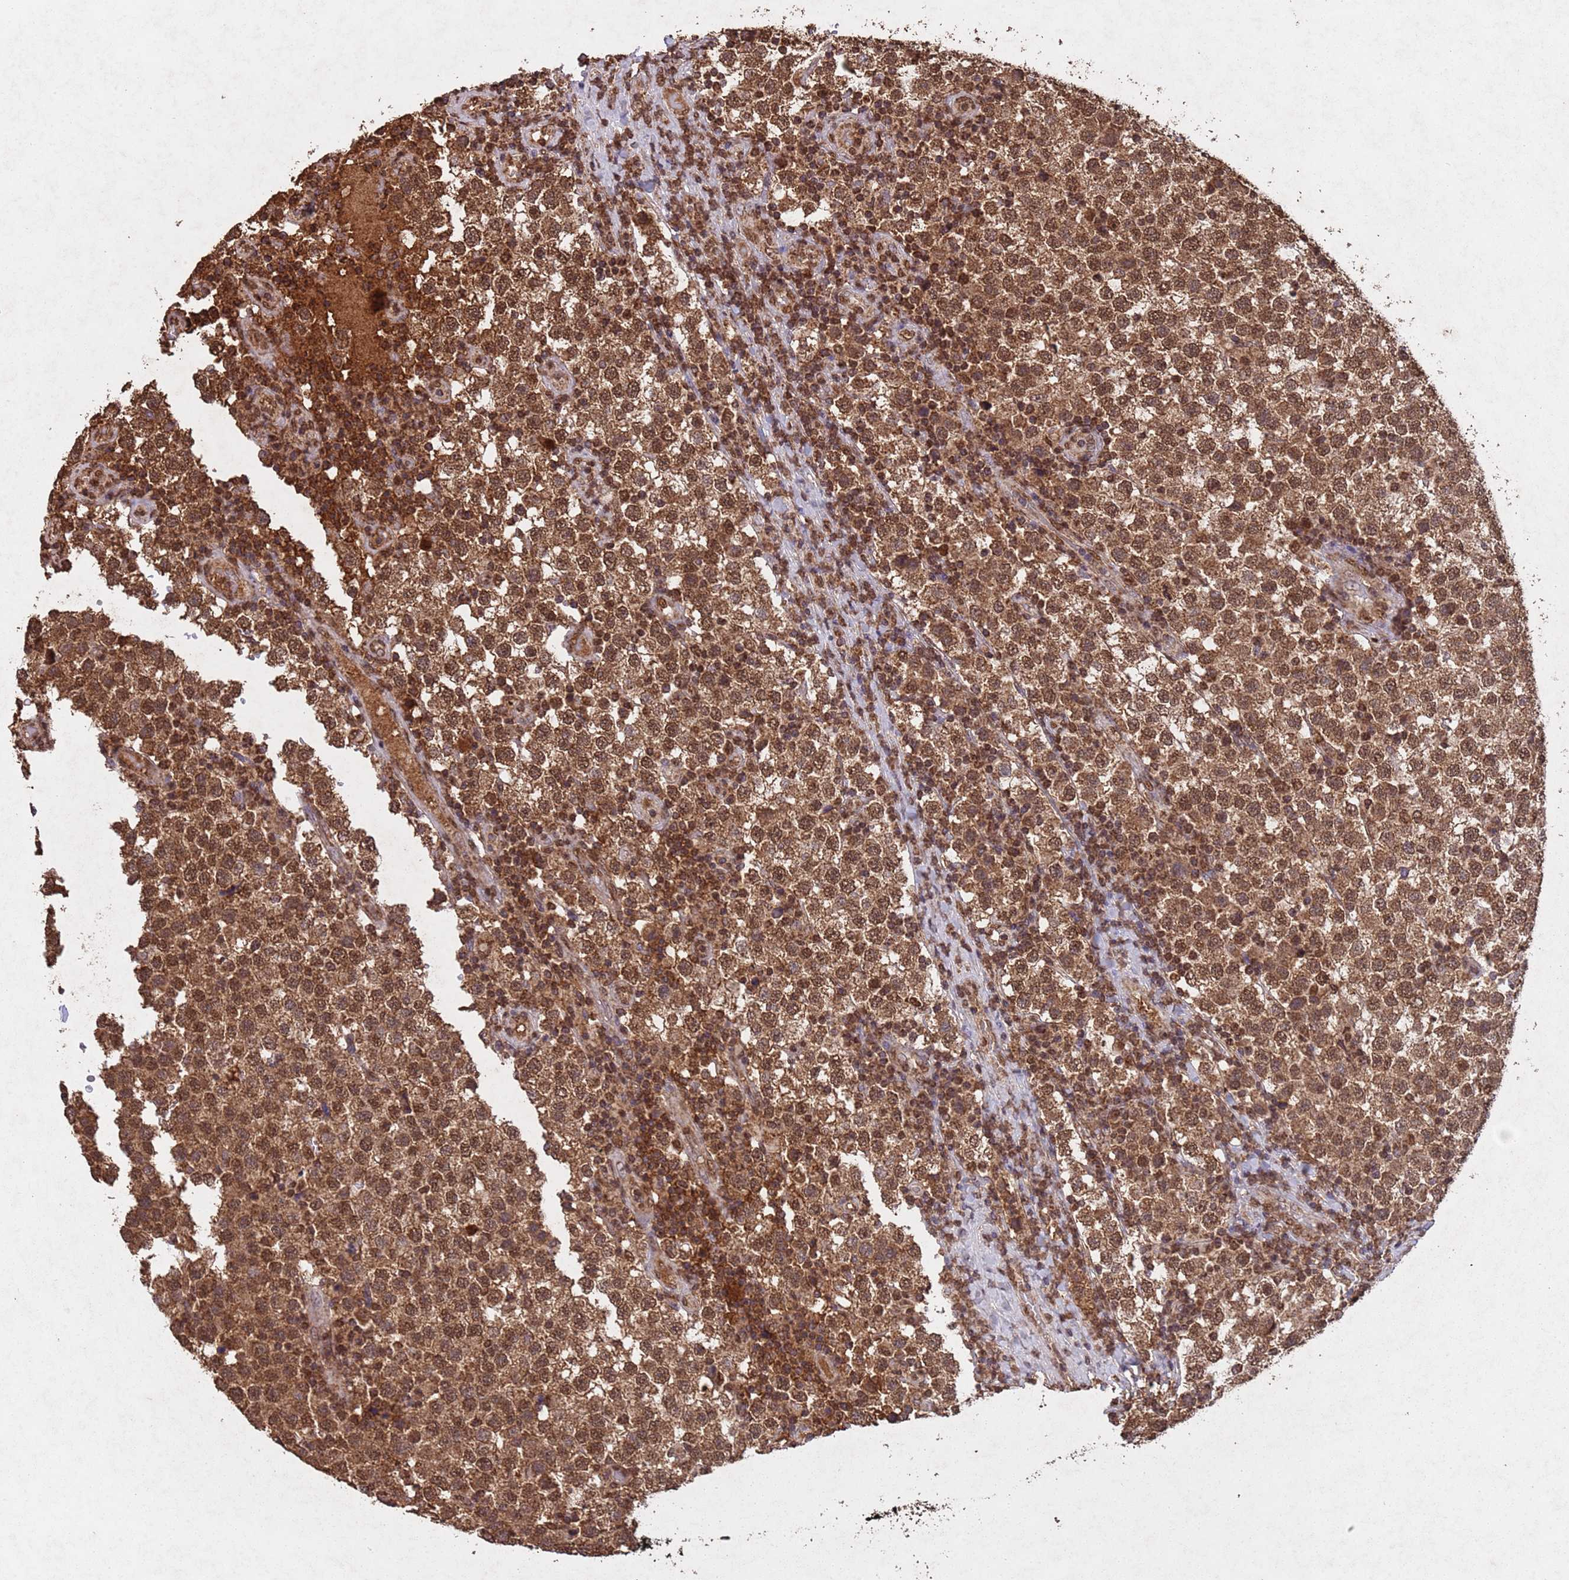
{"staining": {"intensity": "moderate", "quantity": ">75%", "location": "nuclear"}, "tissue": "testis cancer", "cell_type": "Tumor cells", "image_type": "cancer", "snomed": [{"axis": "morphology", "description": "Seminoma, NOS"}, {"axis": "topography", "description": "Testis"}], "caption": "Seminoma (testis) was stained to show a protein in brown. There is medium levels of moderate nuclear staining in about >75% of tumor cells. (IHC, brightfield microscopy, high magnification).", "gene": "HDAC10", "patient": {"sex": "male", "age": 34}}